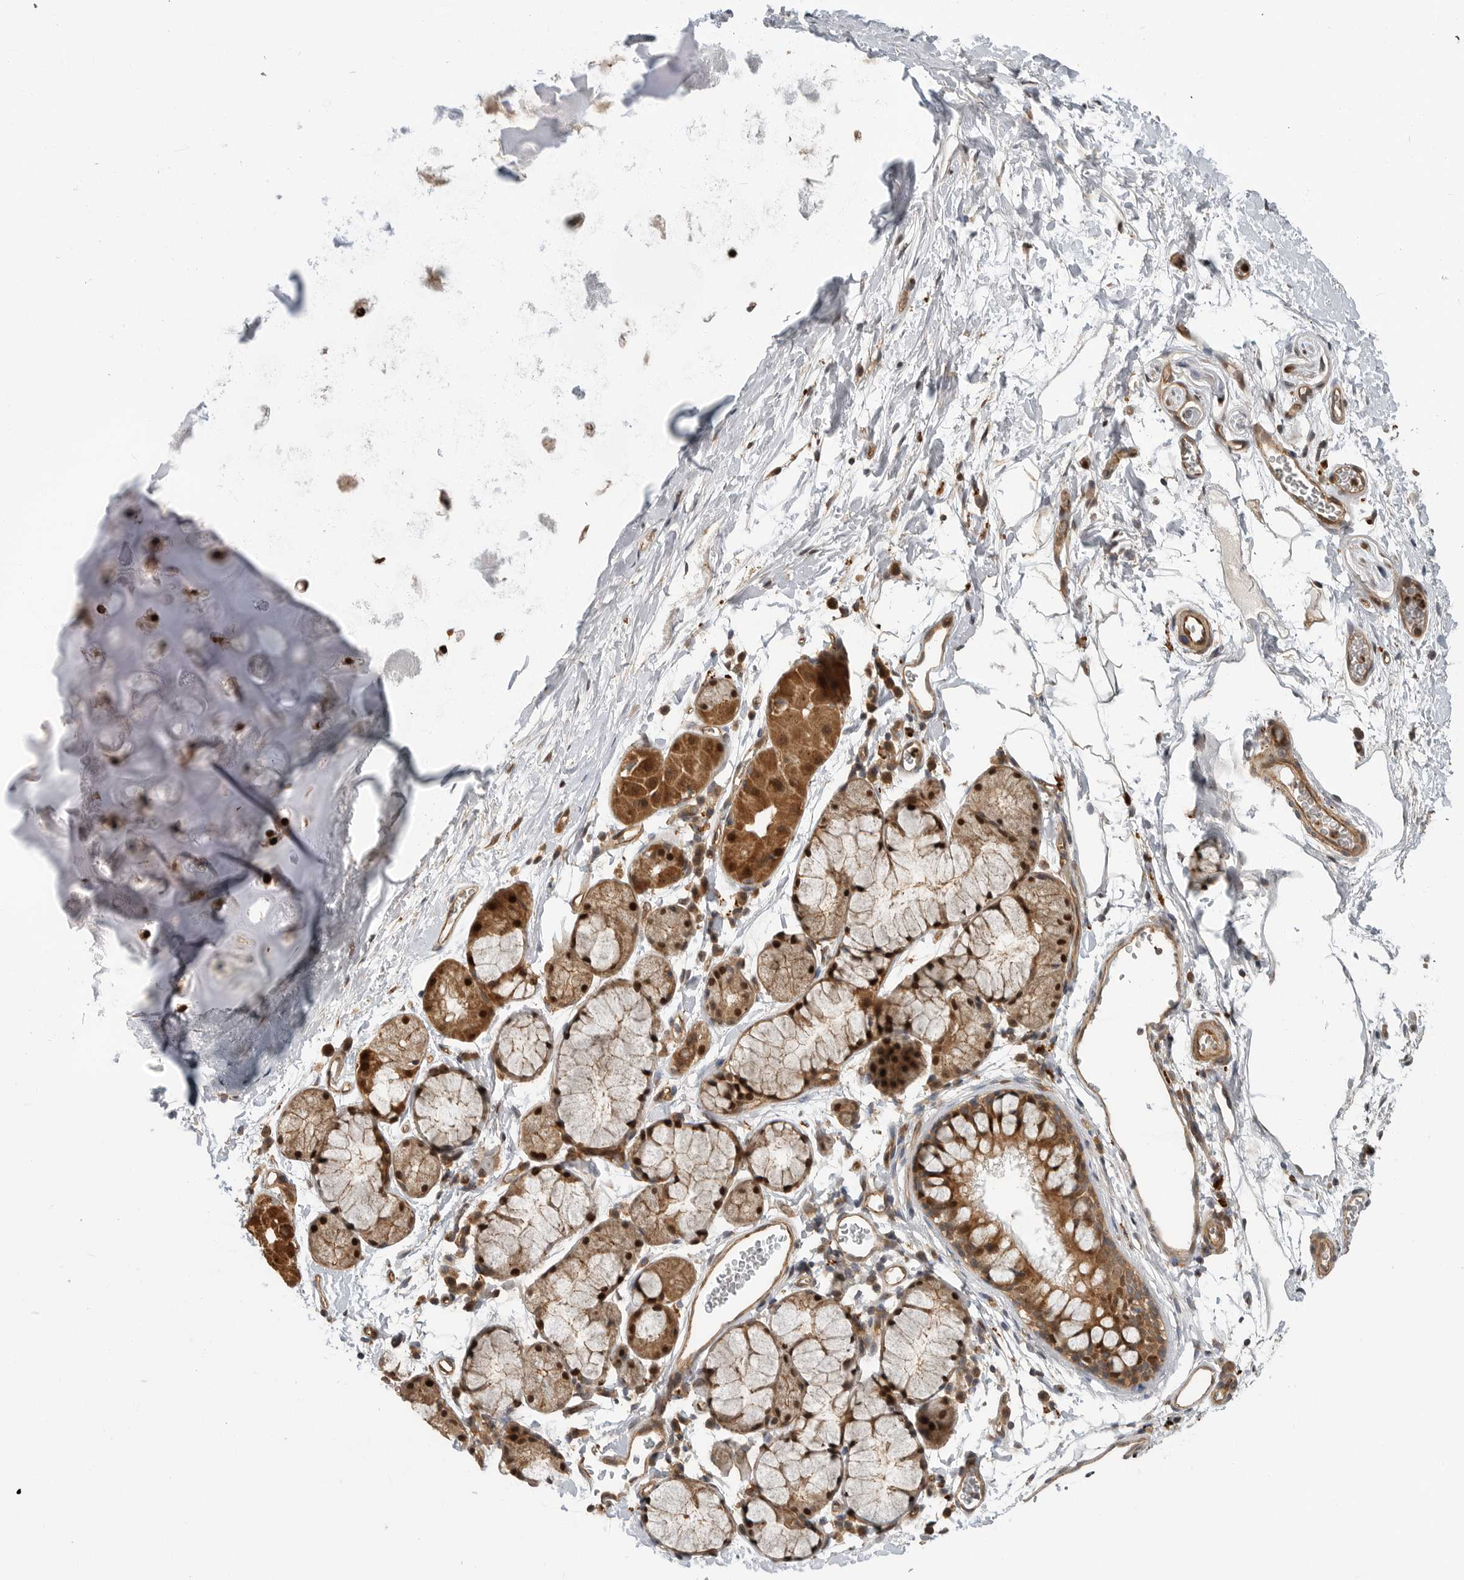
{"staining": {"intensity": "strong", "quantity": ">75%", "location": "cytoplasmic/membranous,nuclear"}, "tissue": "bronchus", "cell_type": "Respiratory epithelial cells", "image_type": "normal", "snomed": [{"axis": "morphology", "description": "Normal tissue, NOS"}, {"axis": "topography", "description": "Cartilage tissue"}, {"axis": "topography", "description": "Bronchus"}], "caption": "IHC image of unremarkable bronchus: human bronchus stained using IHC exhibits high levels of strong protein expression localized specifically in the cytoplasmic/membranous,nuclear of respiratory epithelial cells, appearing as a cytoplasmic/membranous,nuclear brown color.", "gene": "STRAP", "patient": {"sex": "female", "age": 53}}